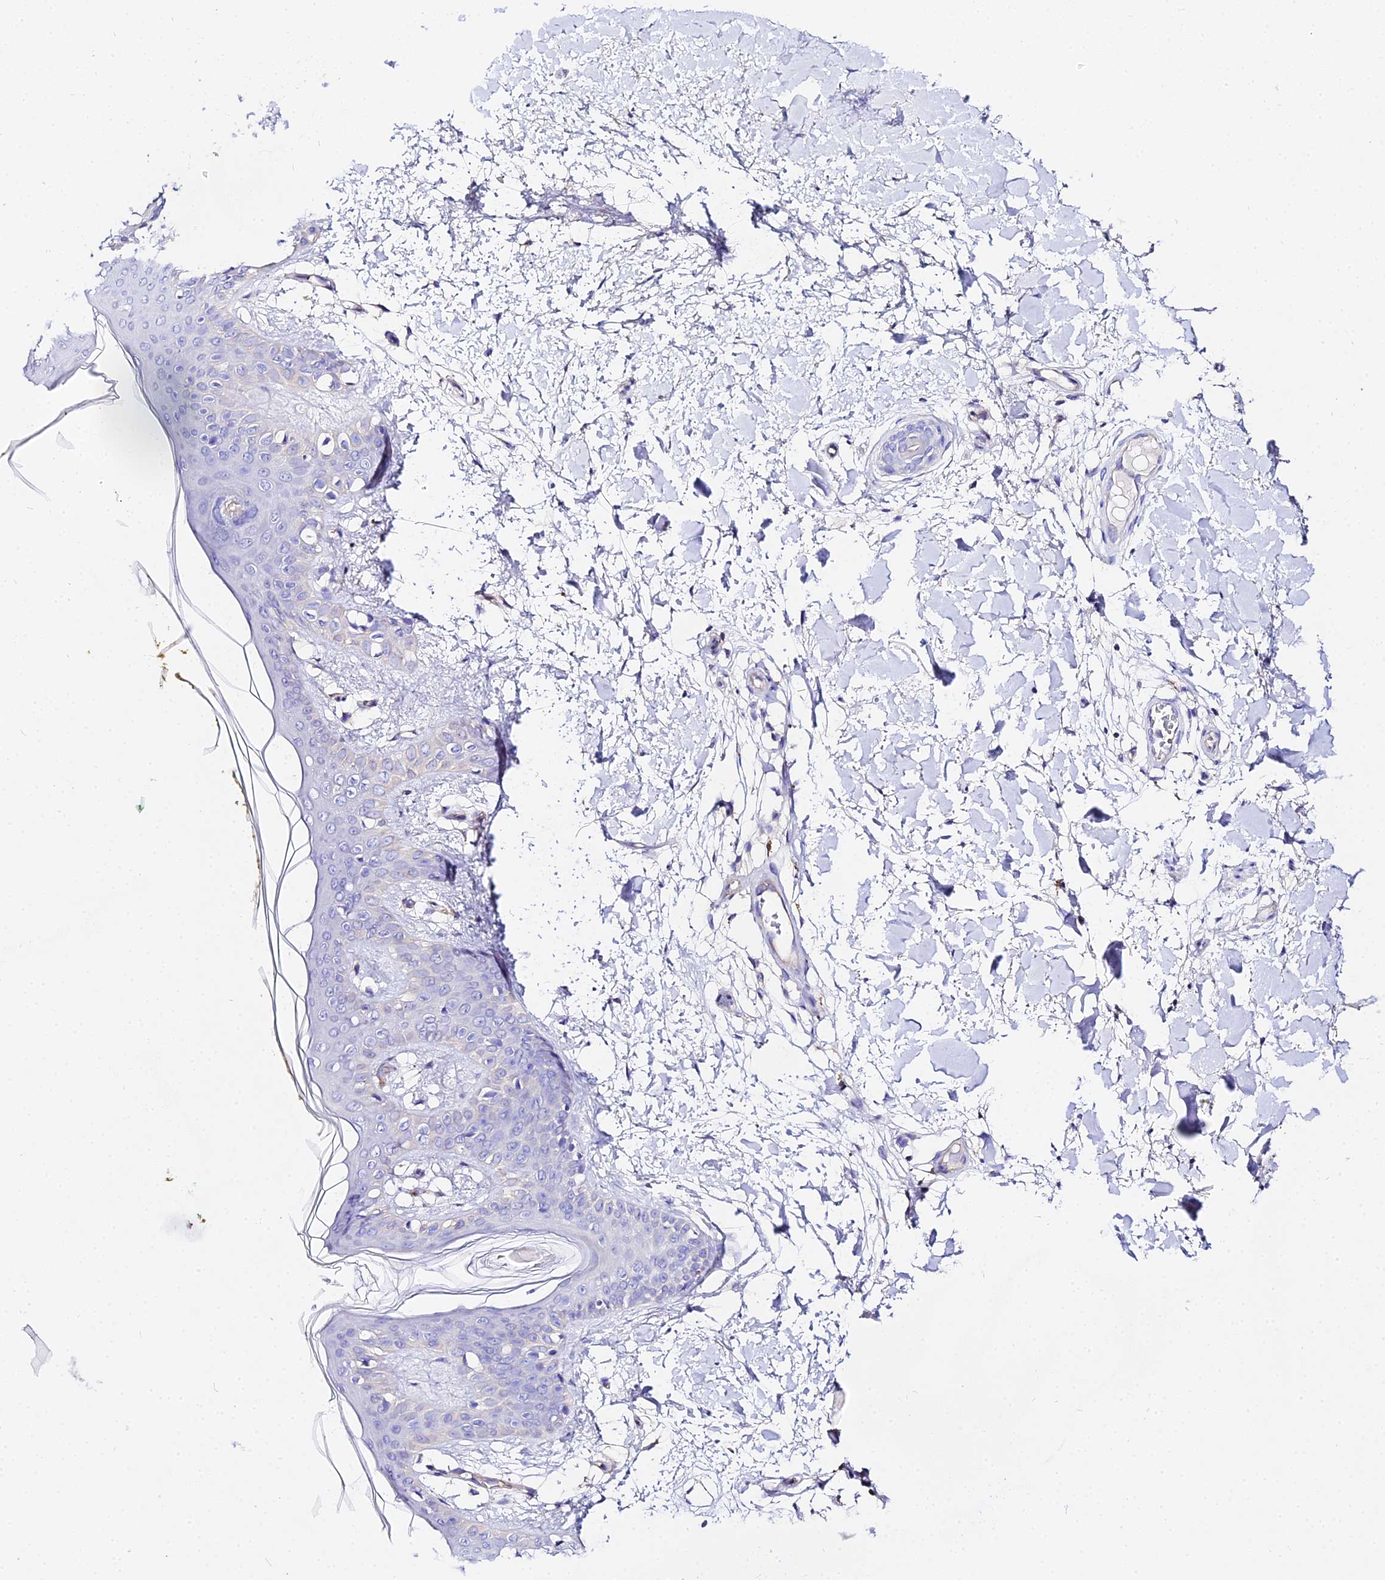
{"staining": {"intensity": "negative", "quantity": "none", "location": "none"}, "tissue": "skin", "cell_type": "Fibroblasts", "image_type": "normal", "snomed": [{"axis": "morphology", "description": "Normal tissue, NOS"}, {"axis": "topography", "description": "Skin"}], "caption": "This image is of normal skin stained with immunohistochemistry to label a protein in brown with the nuclei are counter-stained blue. There is no expression in fibroblasts. (DAB (3,3'-diaminobenzidine) IHC with hematoxylin counter stain).", "gene": "DAW1", "patient": {"sex": "female", "age": 34}}